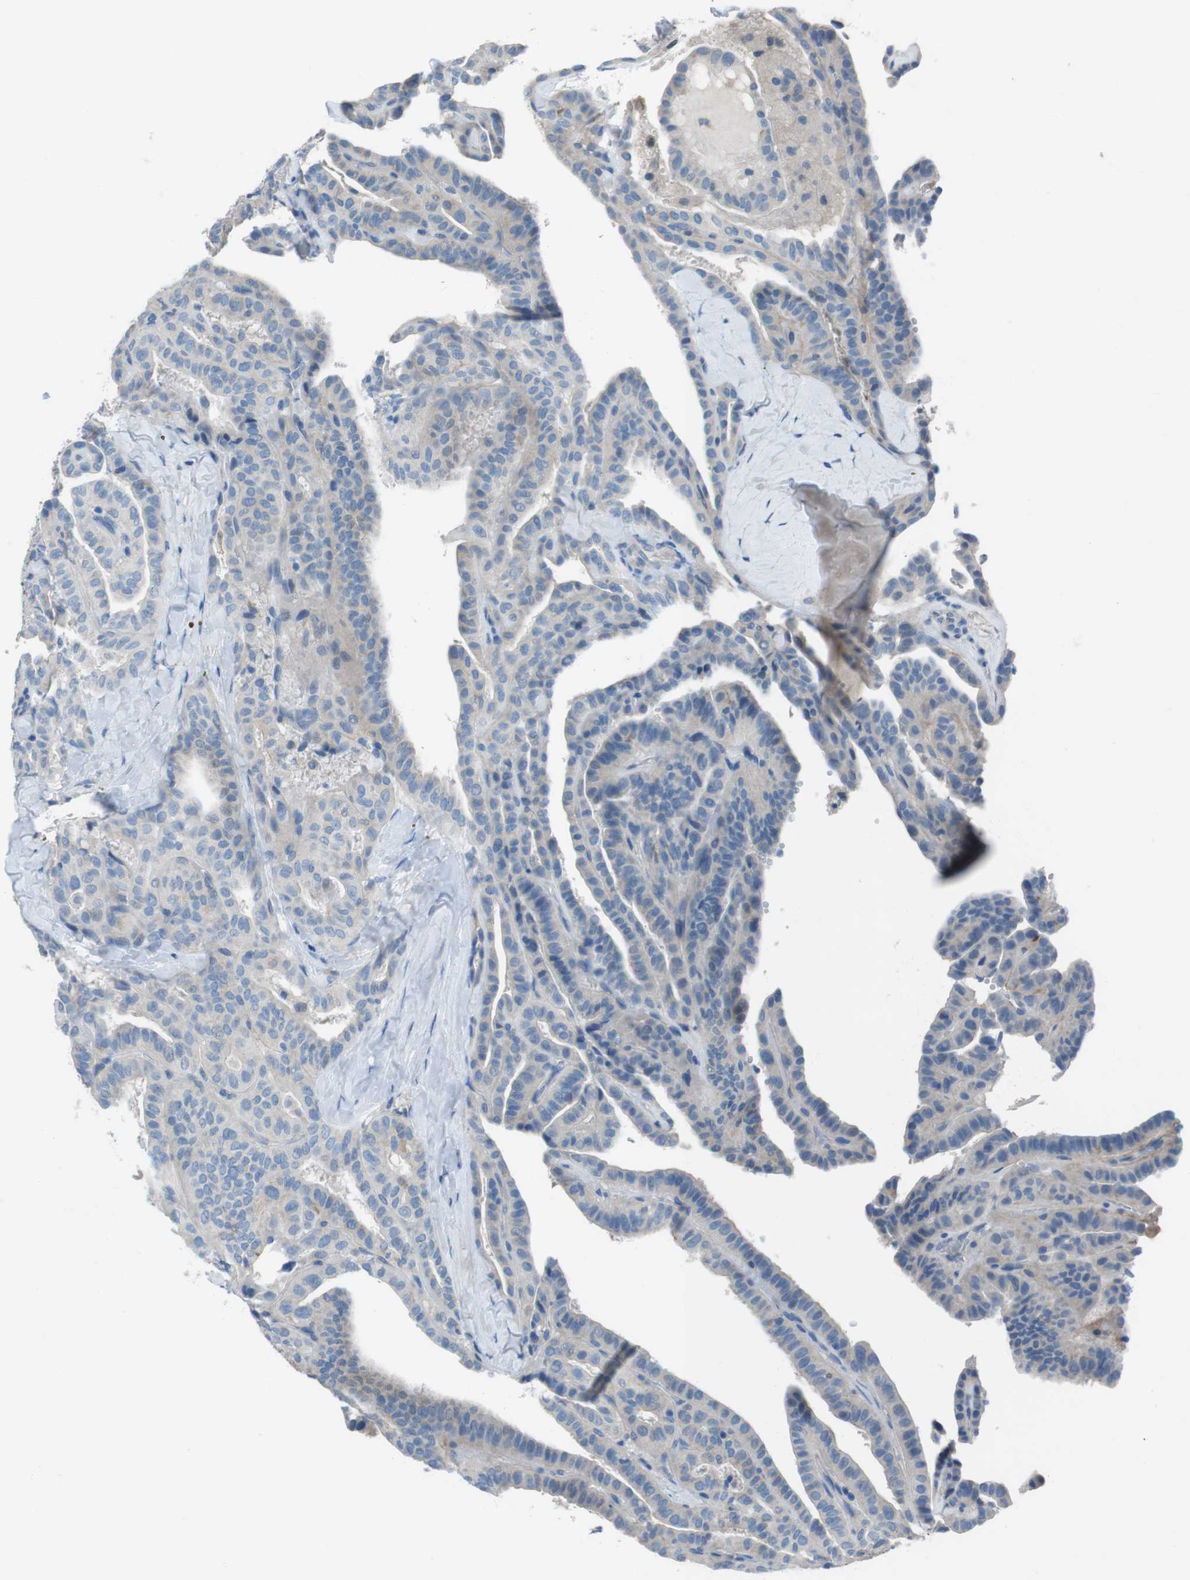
{"staining": {"intensity": "negative", "quantity": "none", "location": "none"}, "tissue": "thyroid cancer", "cell_type": "Tumor cells", "image_type": "cancer", "snomed": [{"axis": "morphology", "description": "Papillary adenocarcinoma, NOS"}, {"axis": "topography", "description": "Thyroid gland"}], "caption": "This is a image of immunohistochemistry staining of thyroid papillary adenocarcinoma, which shows no expression in tumor cells.", "gene": "CYP2C8", "patient": {"sex": "male", "age": 77}}